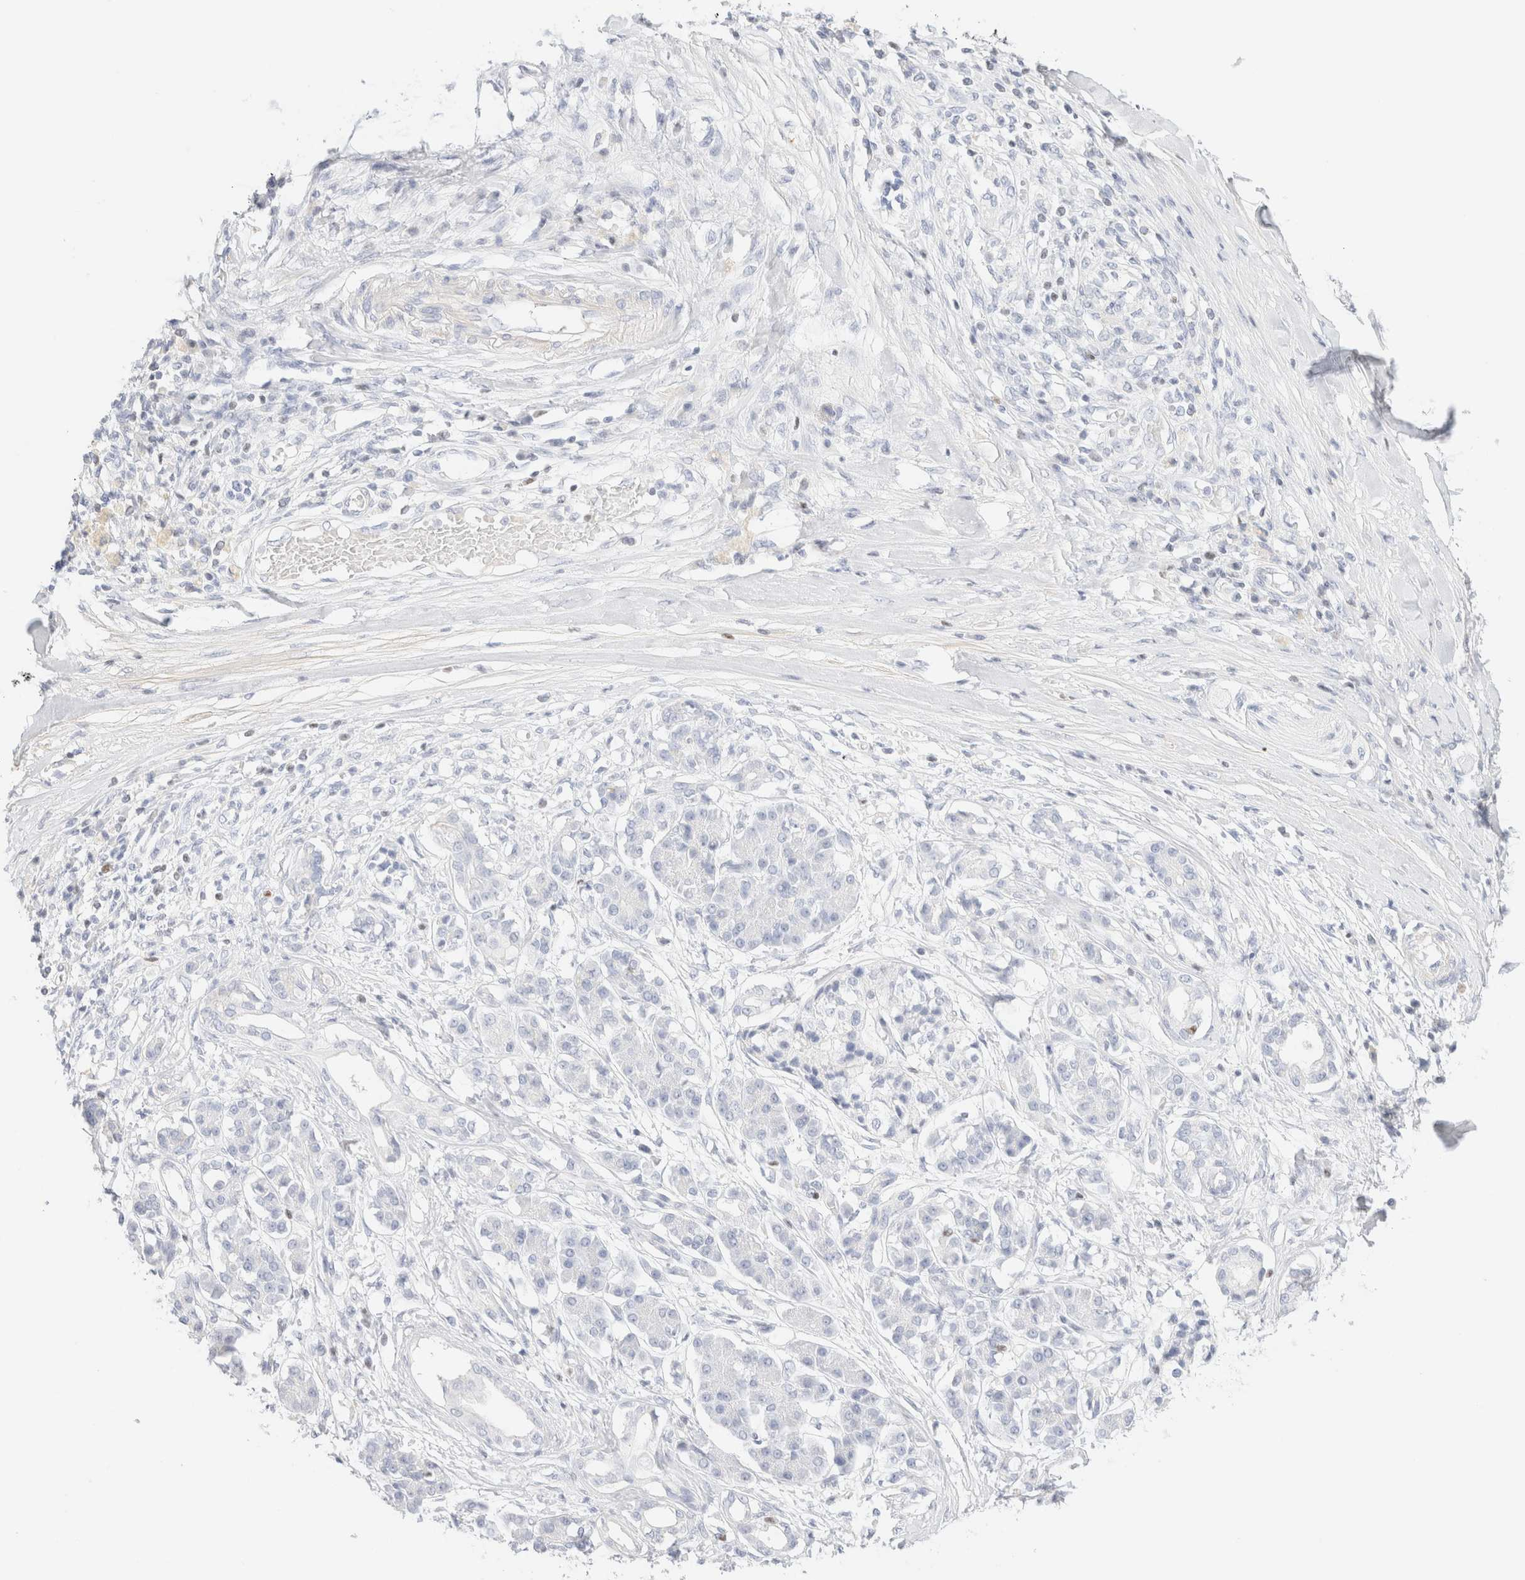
{"staining": {"intensity": "negative", "quantity": "none", "location": "none"}, "tissue": "pancreatic cancer", "cell_type": "Tumor cells", "image_type": "cancer", "snomed": [{"axis": "morphology", "description": "Adenocarcinoma, NOS"}, {"axis": "topography", "description": "Pancreas"}], "caption": "DAB (3,3'-diaminobenzidine) immunohistochemical staining of human pancreatic adenocarcinoma reveals no significant staining in tumor cells. (DAB (3,3'-diaminobenzidine) immunohistochemistry, high magnification).", "gene": "IKZF3", "patient": {"sex": "female", "age": 56}}